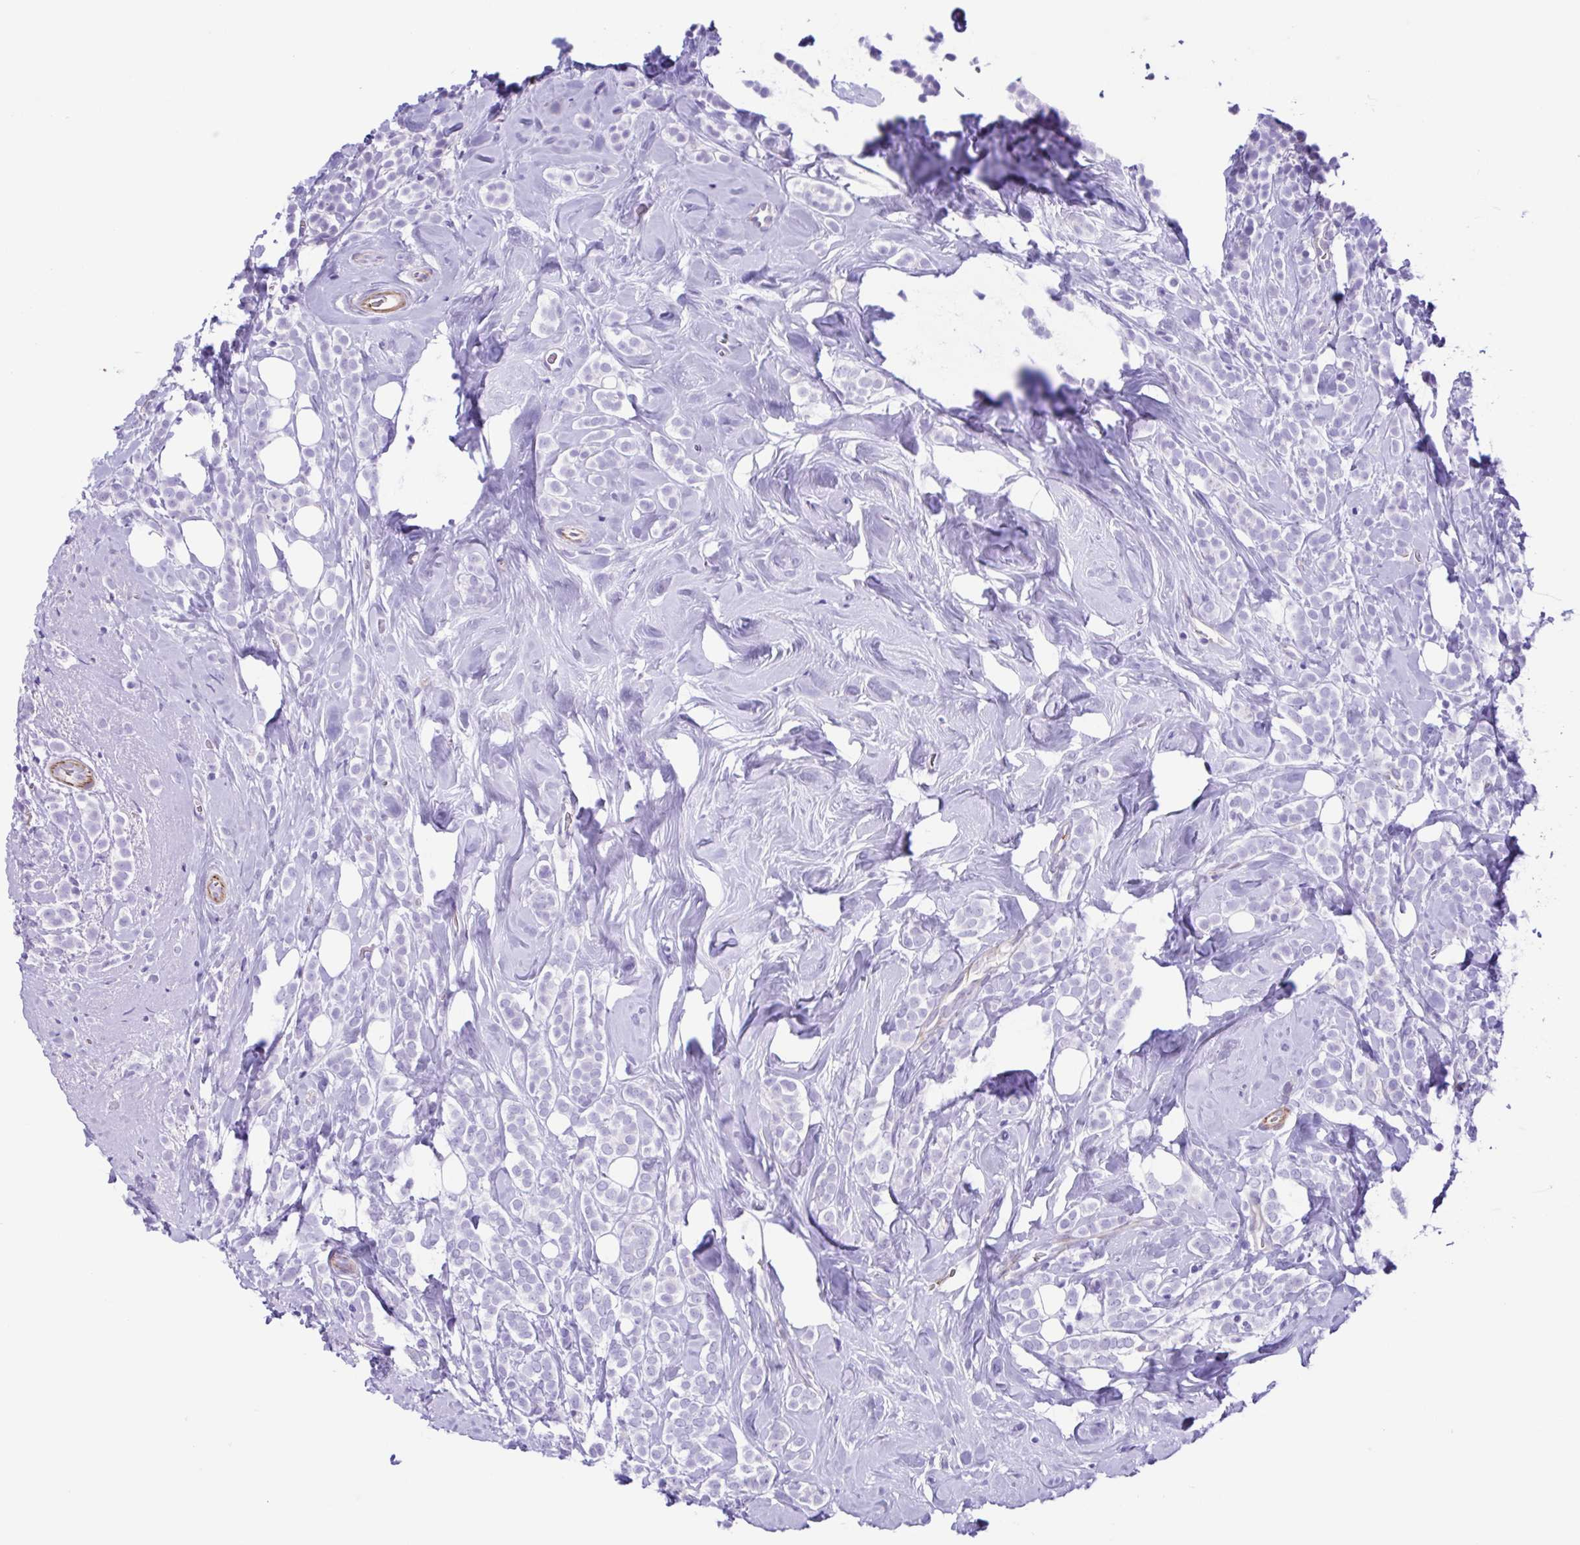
{"staining": {"intensity": "negative", "quantity": "none", "location": "none"}, "tissue": "breast cancer", "cell_type": "Tumor cells", "image_type": "cancer", "snomed": [{"axis": "morphology", "description": "Lobular carcinoma"}, {"axis": "topography", "description": "Breast"}], "caption": "Breast cancer (lobular carcinoma) was stained to show a protein in brown. There is no significant positivity in tumor cells.", "gene": "CYP11B1", "patient": {"sex": "female", "age": 49}}